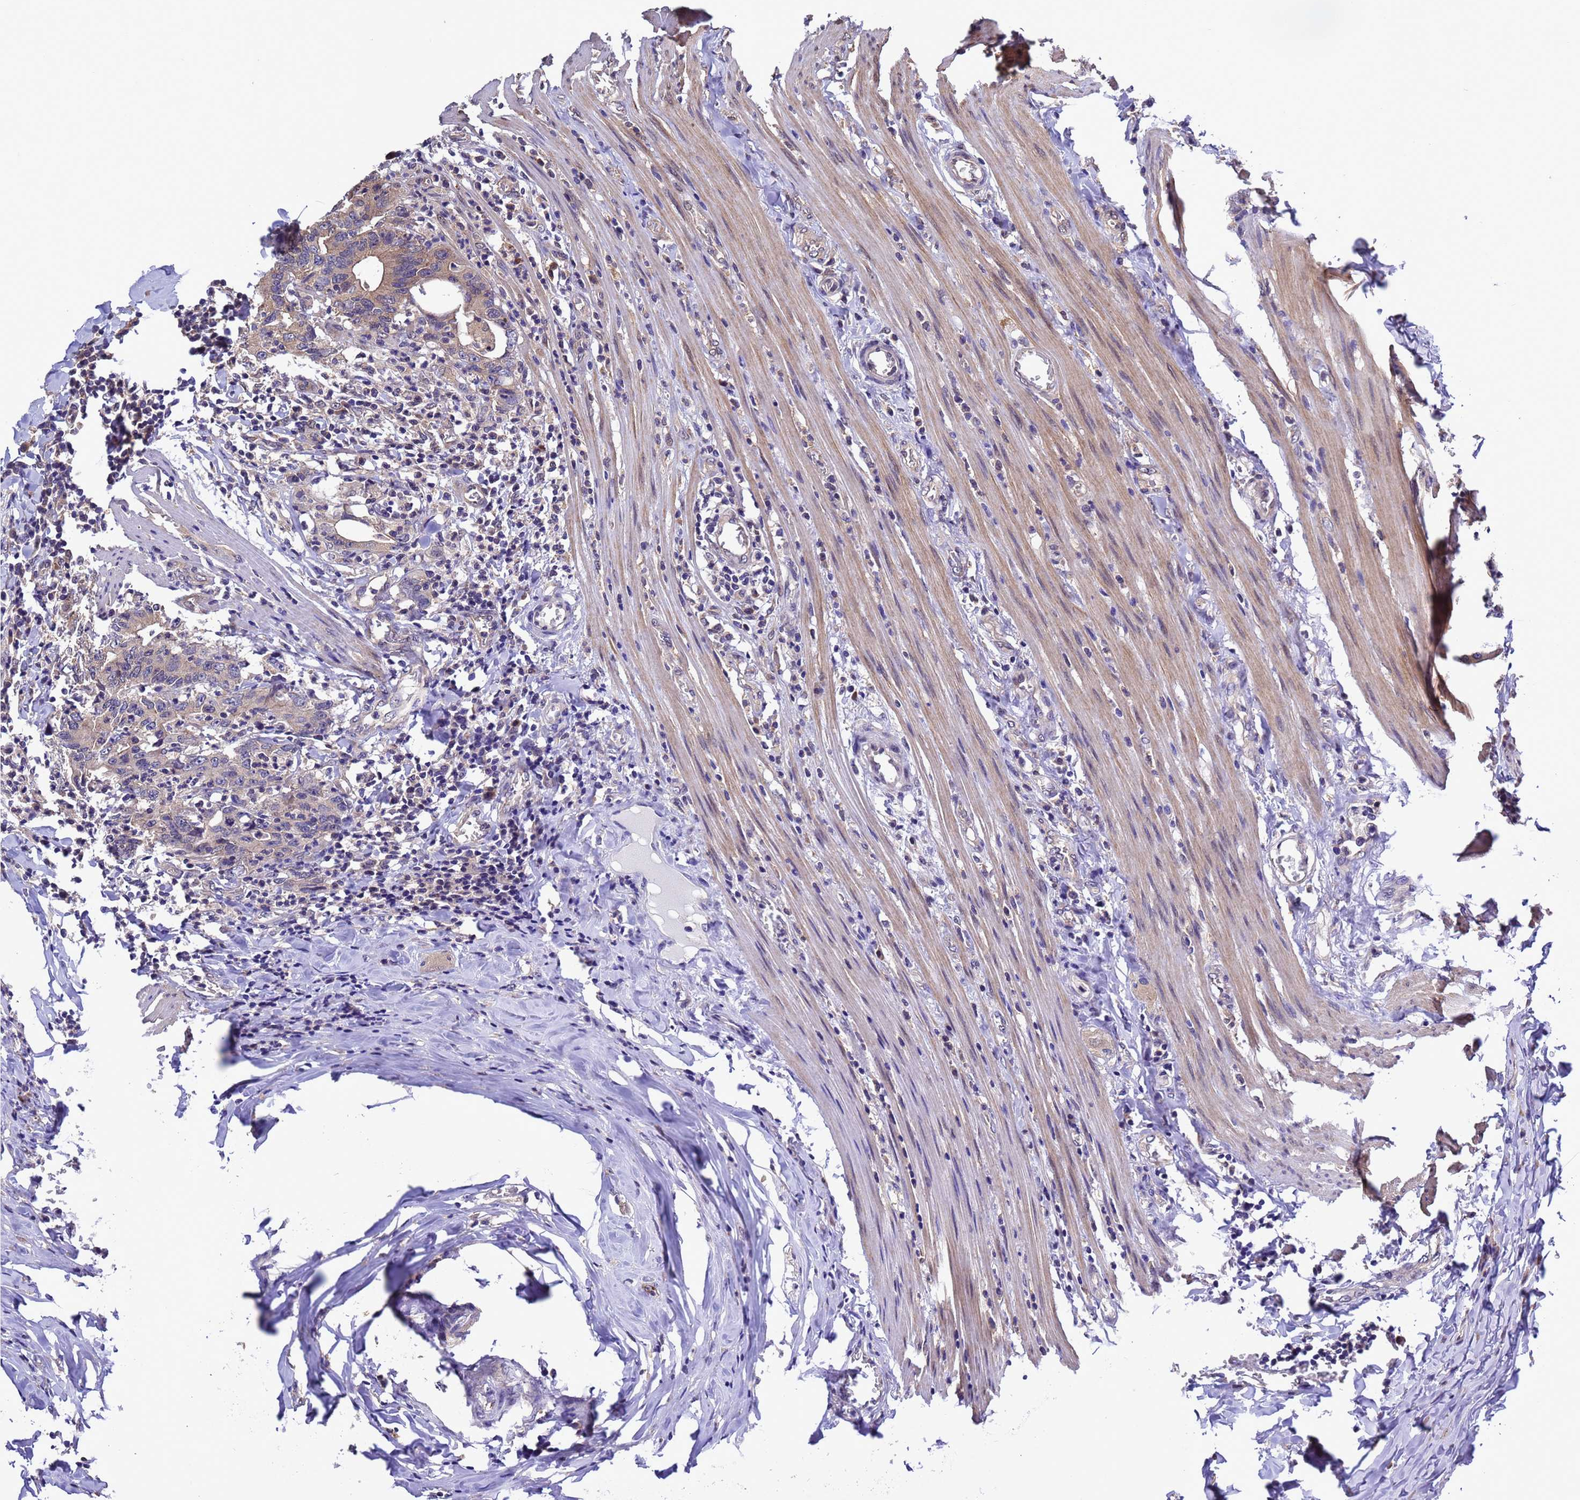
{"staining": {"intensity": "weak", "quantity": "<25%", "location": "cytoplasmic/membranous"}, "tissue": "colorectal cancer", "cell_type": "Tumor cells", "image_type": "cancer", "snomed": [{"axis": "morphology", "description": "Adenocarcinoma, NOS"}, {"axis": "topography", "description": "Colon"}], "caption": "Colorectal cancer was stained to show a protein in brown. There is no significant positivity in tumor cells.", "gene": "ZFP69B", "patient": {"sex": "female", "age": 75}}